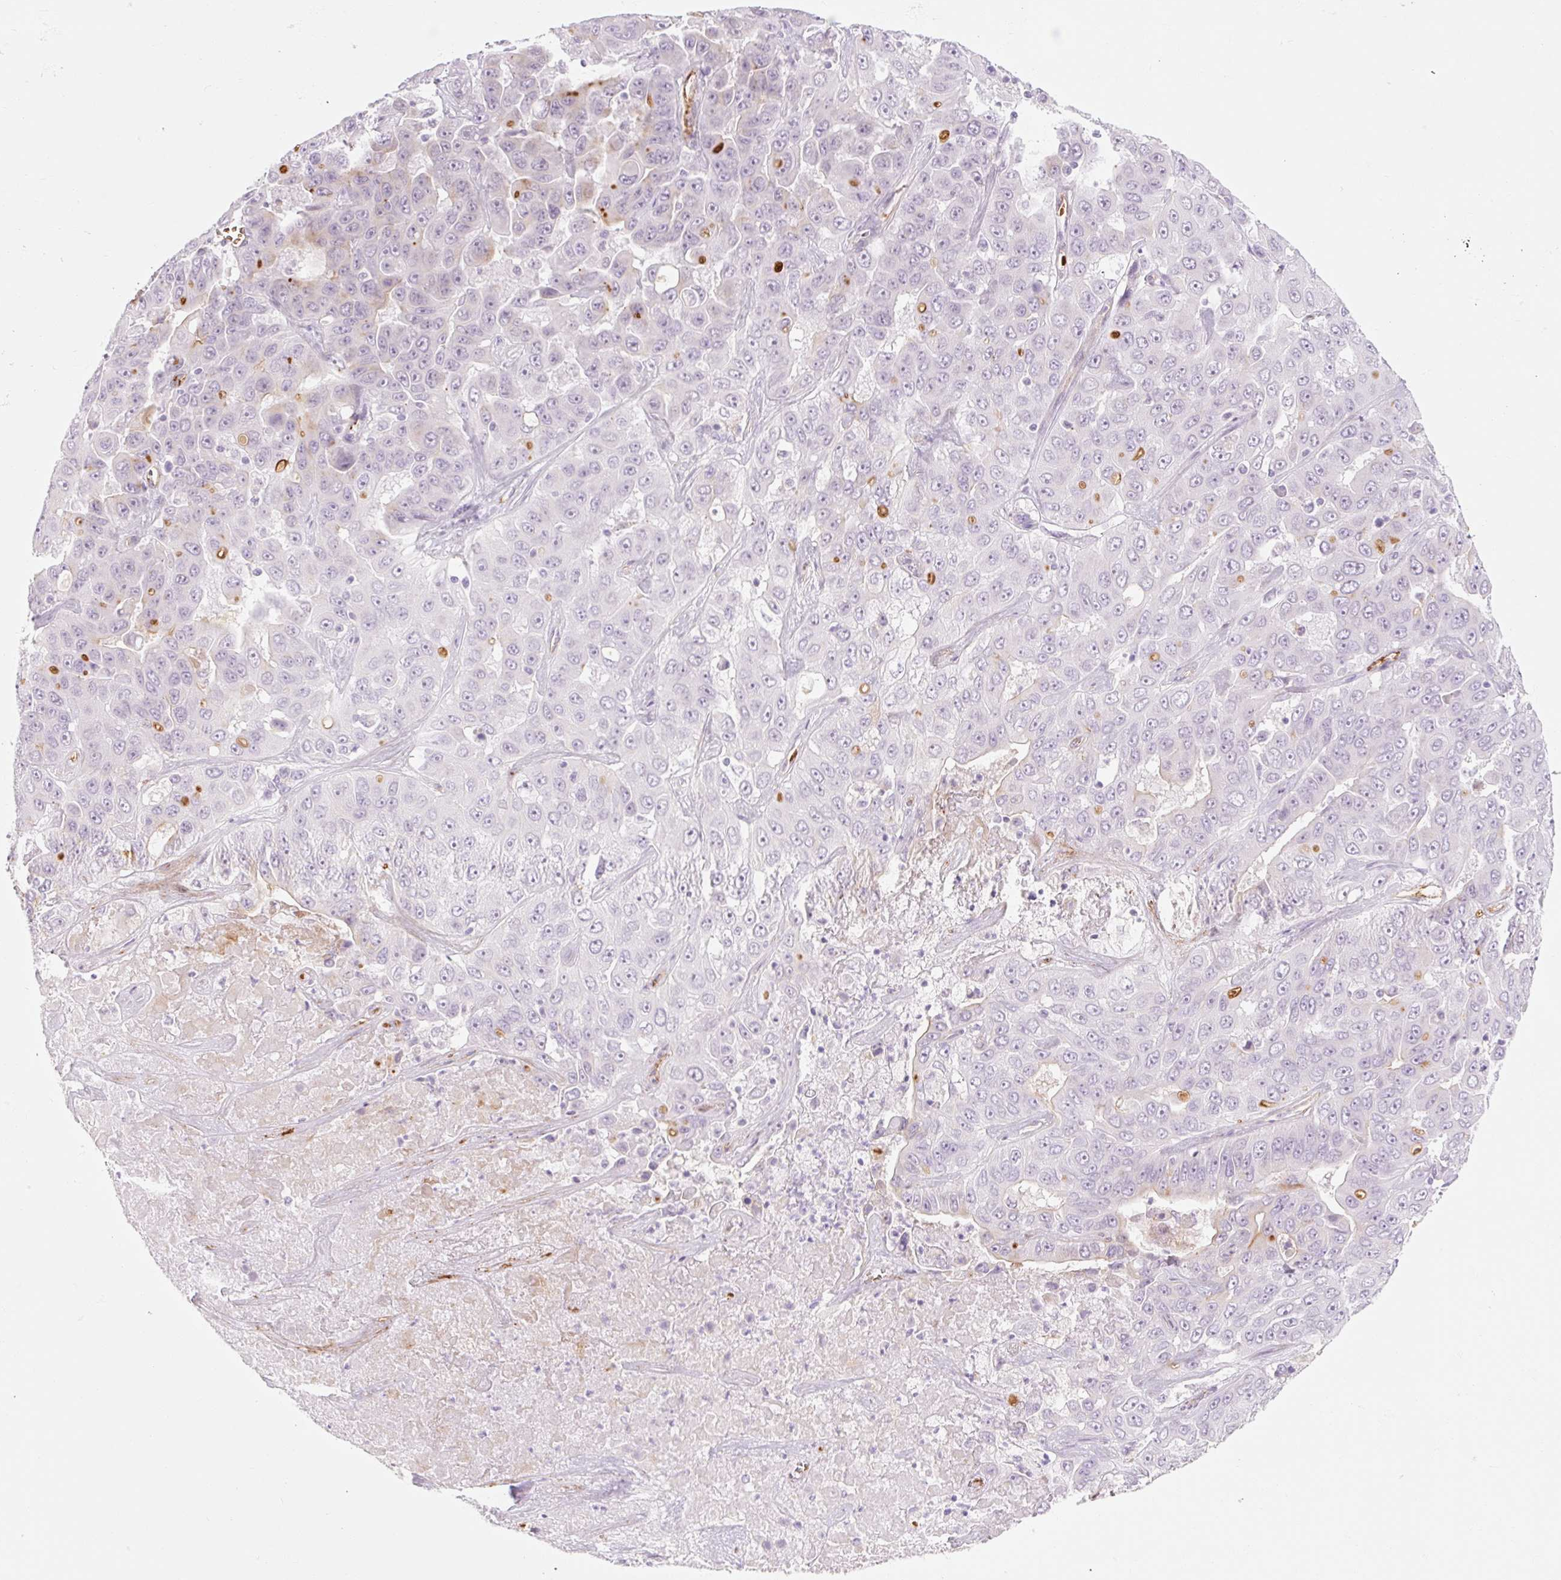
{"staining": {"intensity": "negative", "quantity": "none", "location": "none"}, "tissue": "liver cancer", "cell_type": "Tumor cells", "image_type": "cancer", "snomed": [{"axis": "morphology", "description": "Cholangiocarcinoma"}, {"axis": "topography", "description": "Liver"}], "caption": "Immunohistochemistry photomicrograph of neoplastic tissue: human liver cancer (cholangiocarcinoma) stained with DAB (3,3'-diaminobenzidine) shows no significant protein staining in tumor cells. (DAB (3,3'-diaminobenzidine) IHC visualized using brightfield microscopy, high magnification).", "gene": "TAF1L", "patient": {"sex": "female", "age": 52}}